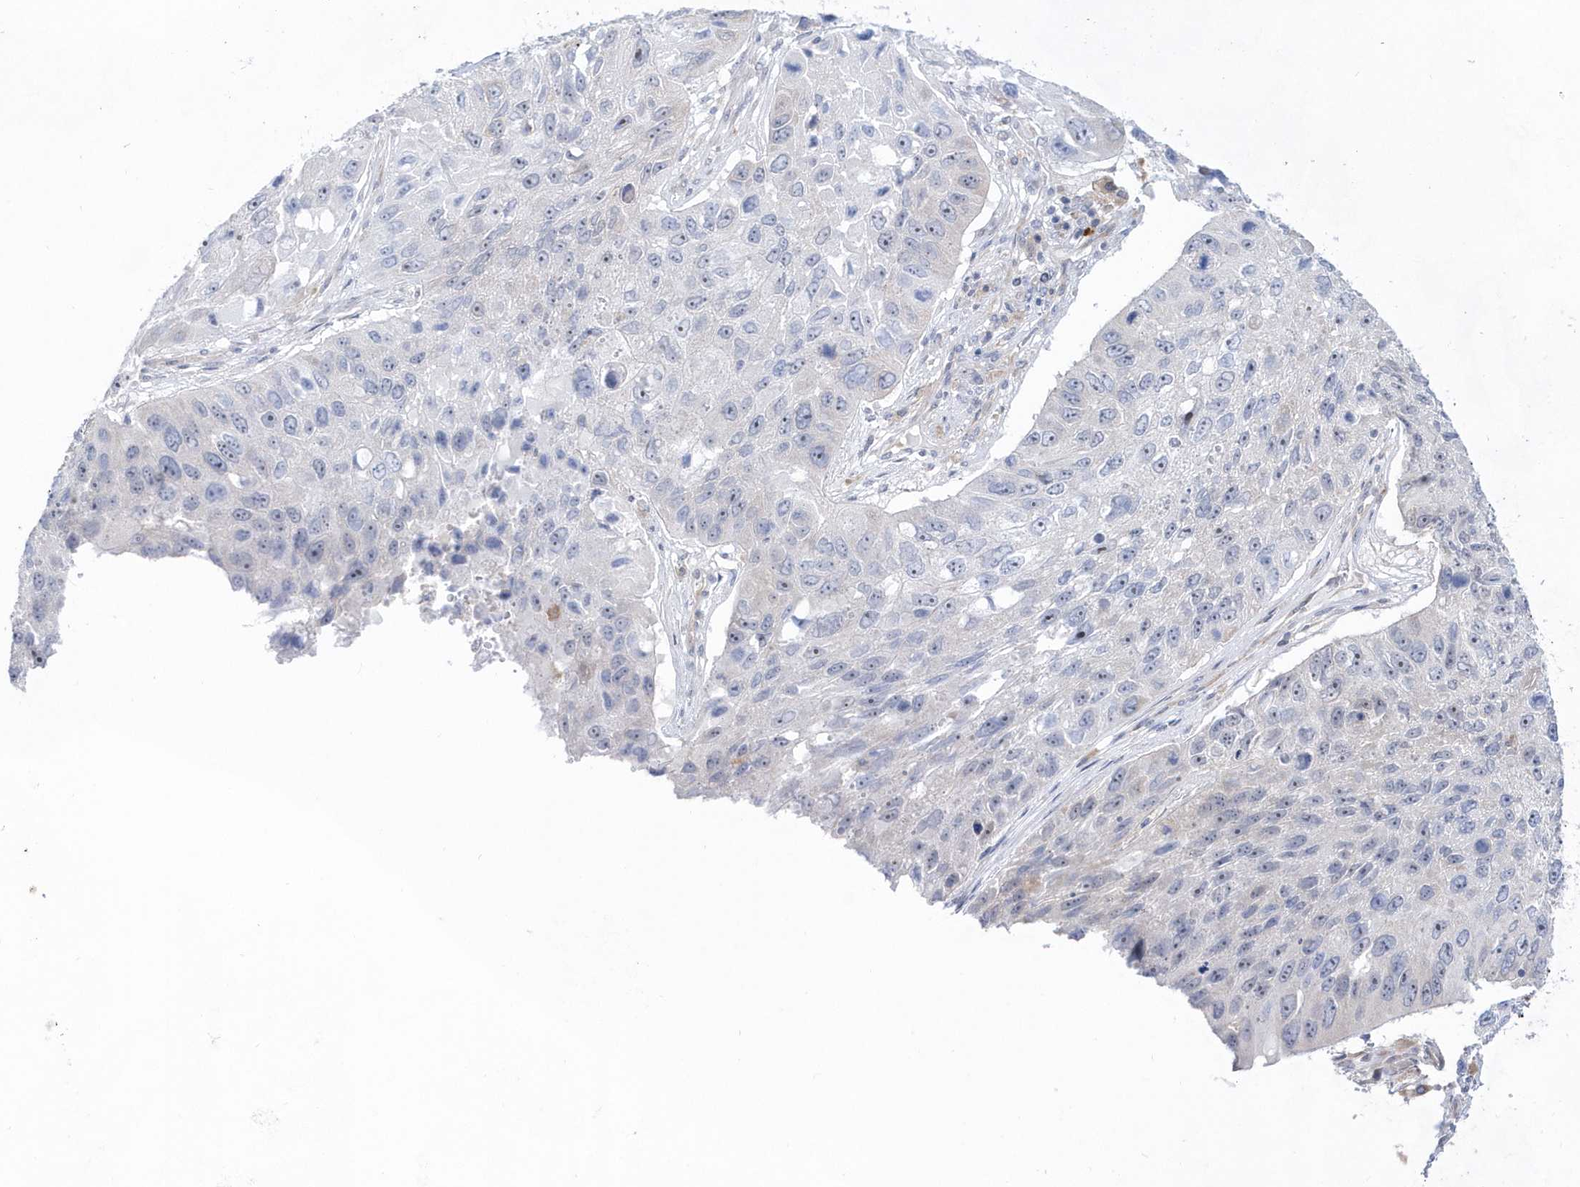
{"staining": {"intensity": "negative", "quantity": "none", "location": "none"}, "tissue": "lung cancer", "cell_type": "Tumor cells", "image_type": "cancer", "snomed": [{"axis": "morphology", "description": "Squamous cell carcinoma, NOS"}, {"axis": "topography", "description": "Lung"}], "caption": "An immunohistochemistry (IHC) micrograph of squamous cell carcinoma (lung) is shown. There is no staining in tumor cells of squamous cell carcinoma (lung).", "gene": "BDH2", "patient": {"sex": "male", "age": 61}}